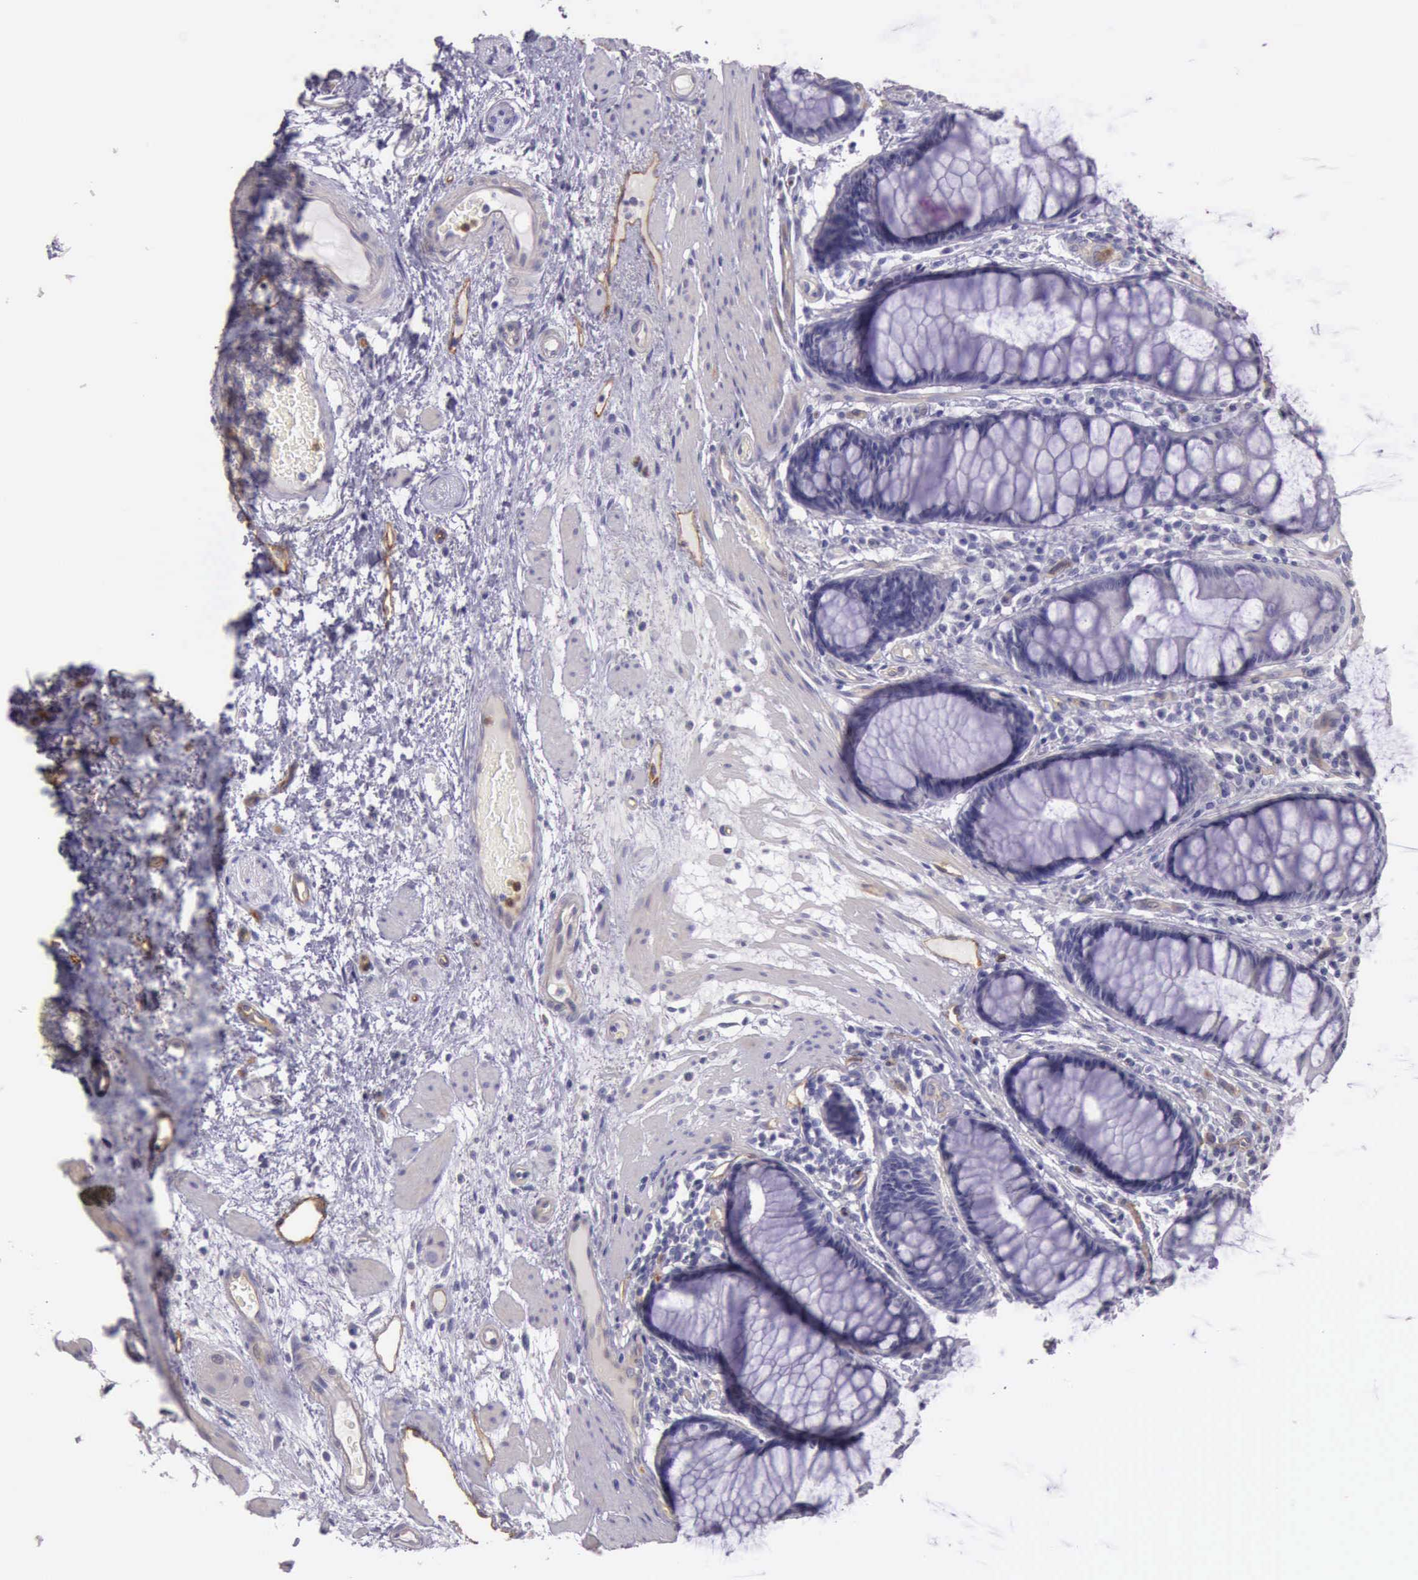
{"staining": {"intensity": "negative", "quantity": "none", "location": "none"}, "tissue": "rectum", "cell_type": "Glandular cells", "image_type": "normal", "snomed": [{"axis": "morphology", "description": "Normal tissue, NOS"}, {"axis": "topography", "description": "Rectum"}], "caption": "Human rectum stained for a protein using IHC reveals no positivity in glandular cells.", "gene": "TCEANC", "patient": {"sex": "male", "age": 77}}